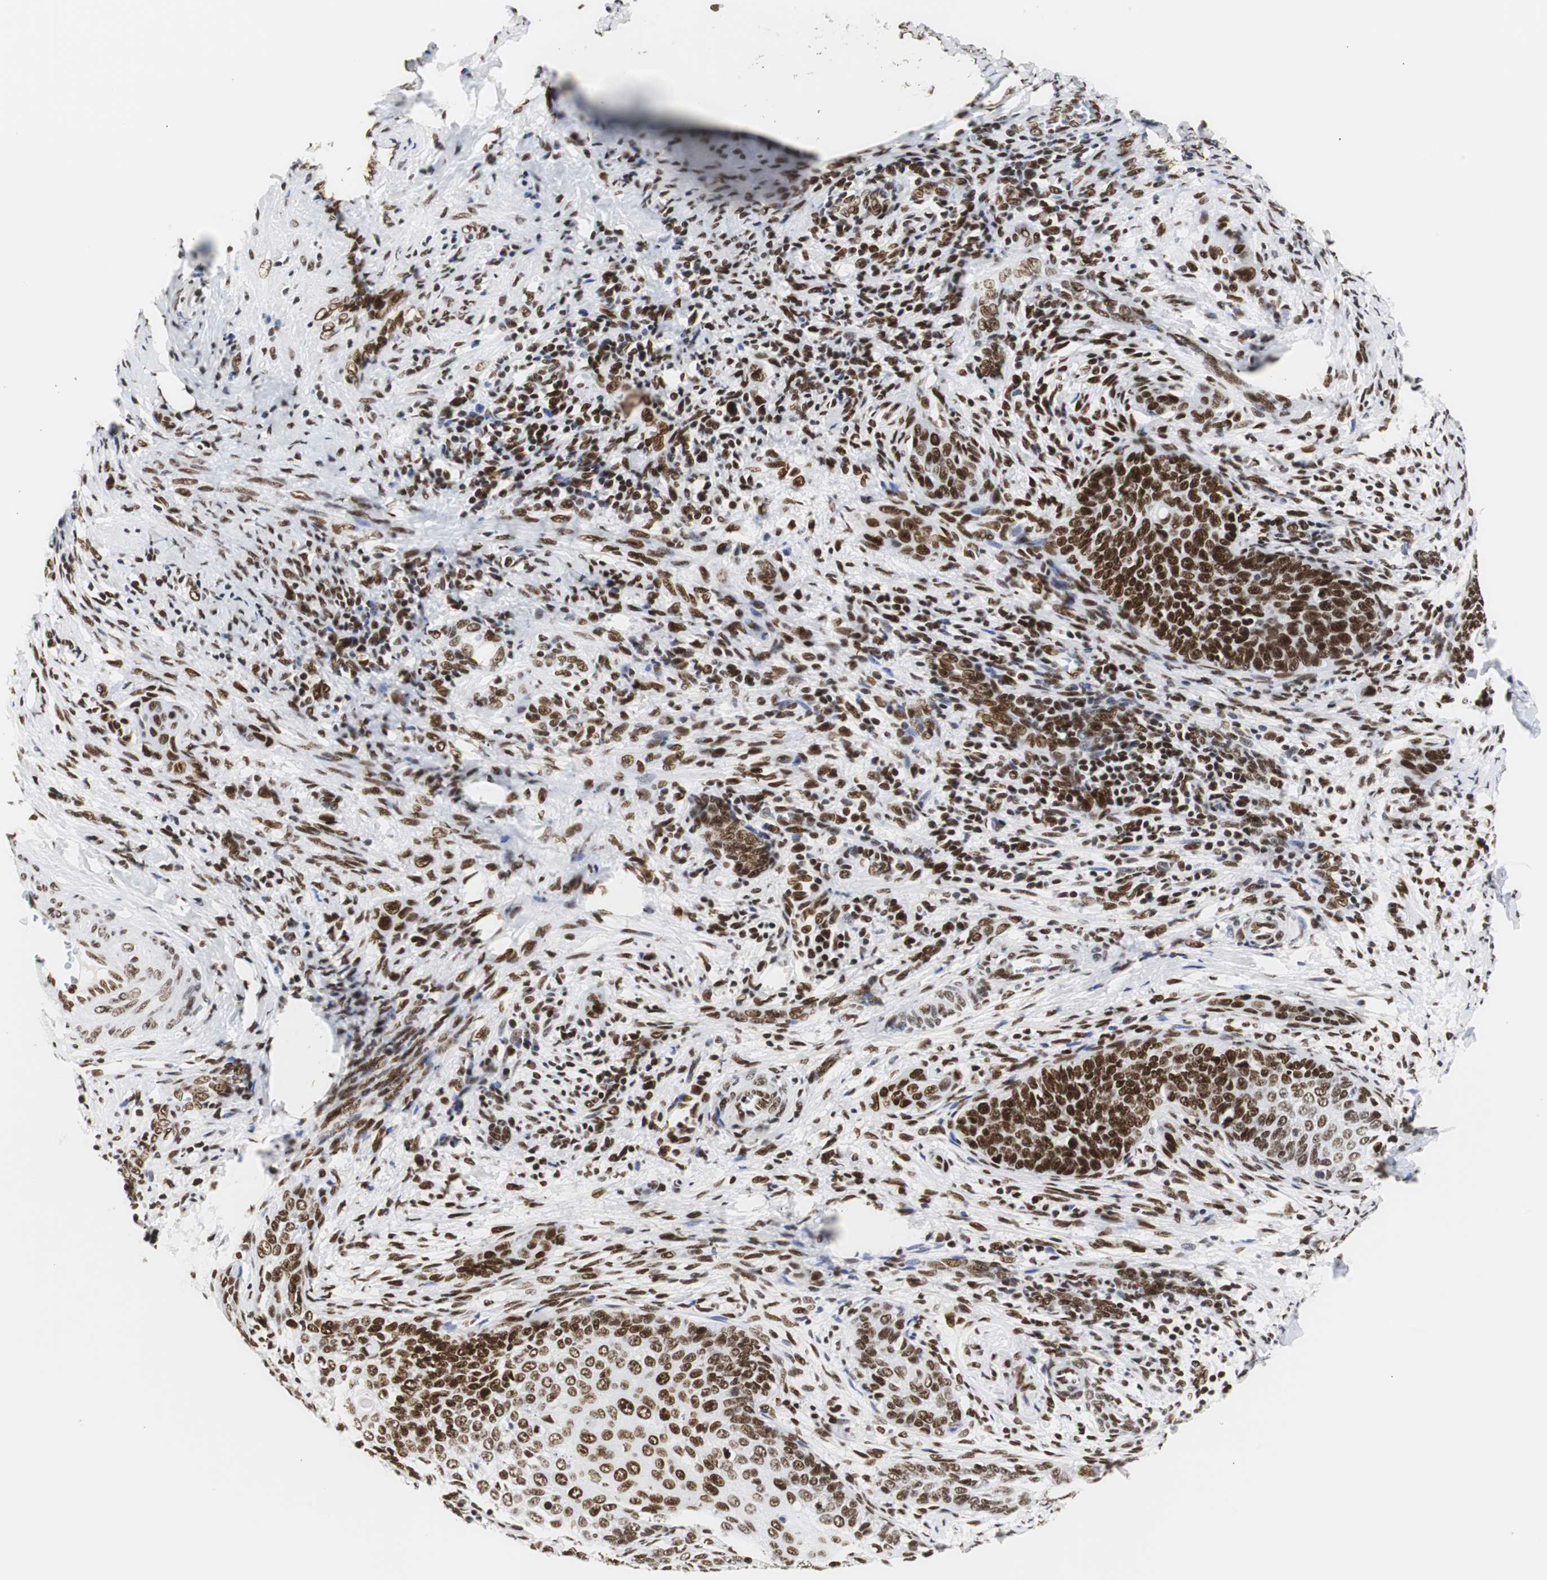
{"staining": {"intensity": "strong", "quantity": ">75%", "location": "nuclear"}, "tissue": "cervical cancer", "cell_type": "Tumor cells", "image_type": "cancer", "snomed": [{"axis": "morphology", "description": "Squamous cell carcinoma, NOS"}, {"axis": "topography", "description": "Cervix"}], "caption": "IHC histopathology image of cervical cancer (squamous cell carcinoma) stained for a protein (brown), which reveals high levels of strong nuclear expression in about >75% of tumor cells.", "gene": "HNRNPH2", "patient": {"sex": "female", "age": 33}}